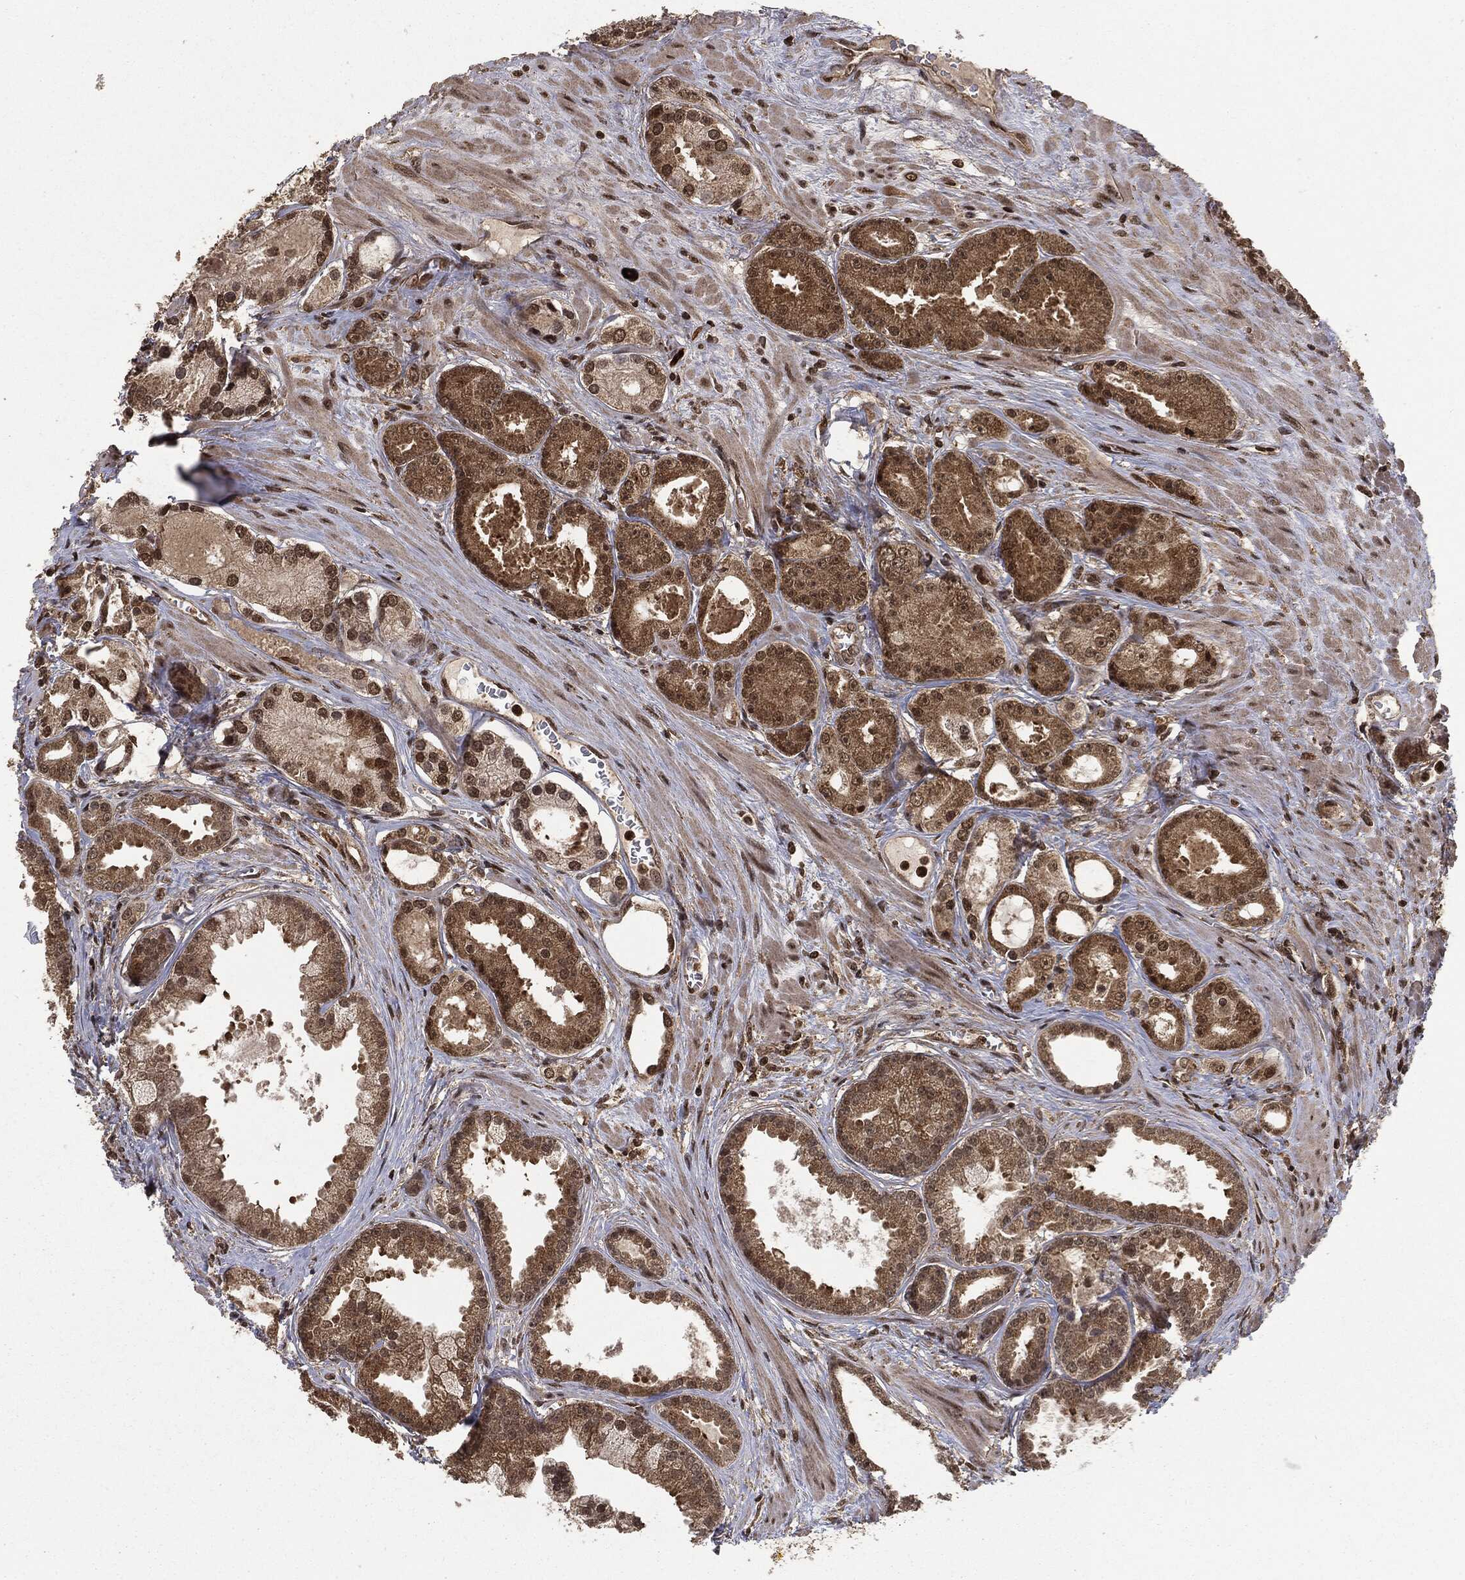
{"staining": {"intensity": "moderate", "quantity": "25%-75%", "location": "cytoplasmic/membranous,nuclear"}, "tissue": "prostate cancer", "cell_type": "Tumor cells", "image_type": "cancer", "snomed": [{"axis": "morphology", "description": "Adenocarcinoma, NOS"}, {"axis": "topography", "description": "Prostate"}], "caption": "High-magnification brightfield microscopy of prostate cancer stained with DAB (3,3'-diaminobenzidine) (brown) and counterstained with hematoxylin (blue). tumor cells exhibit moderate cytoplasmic/membranous and nuclear positivity is identified in approximately25%-75% of cells.", "gene": "CTDP1", "patient": {"sex": "male", "age": 61}}